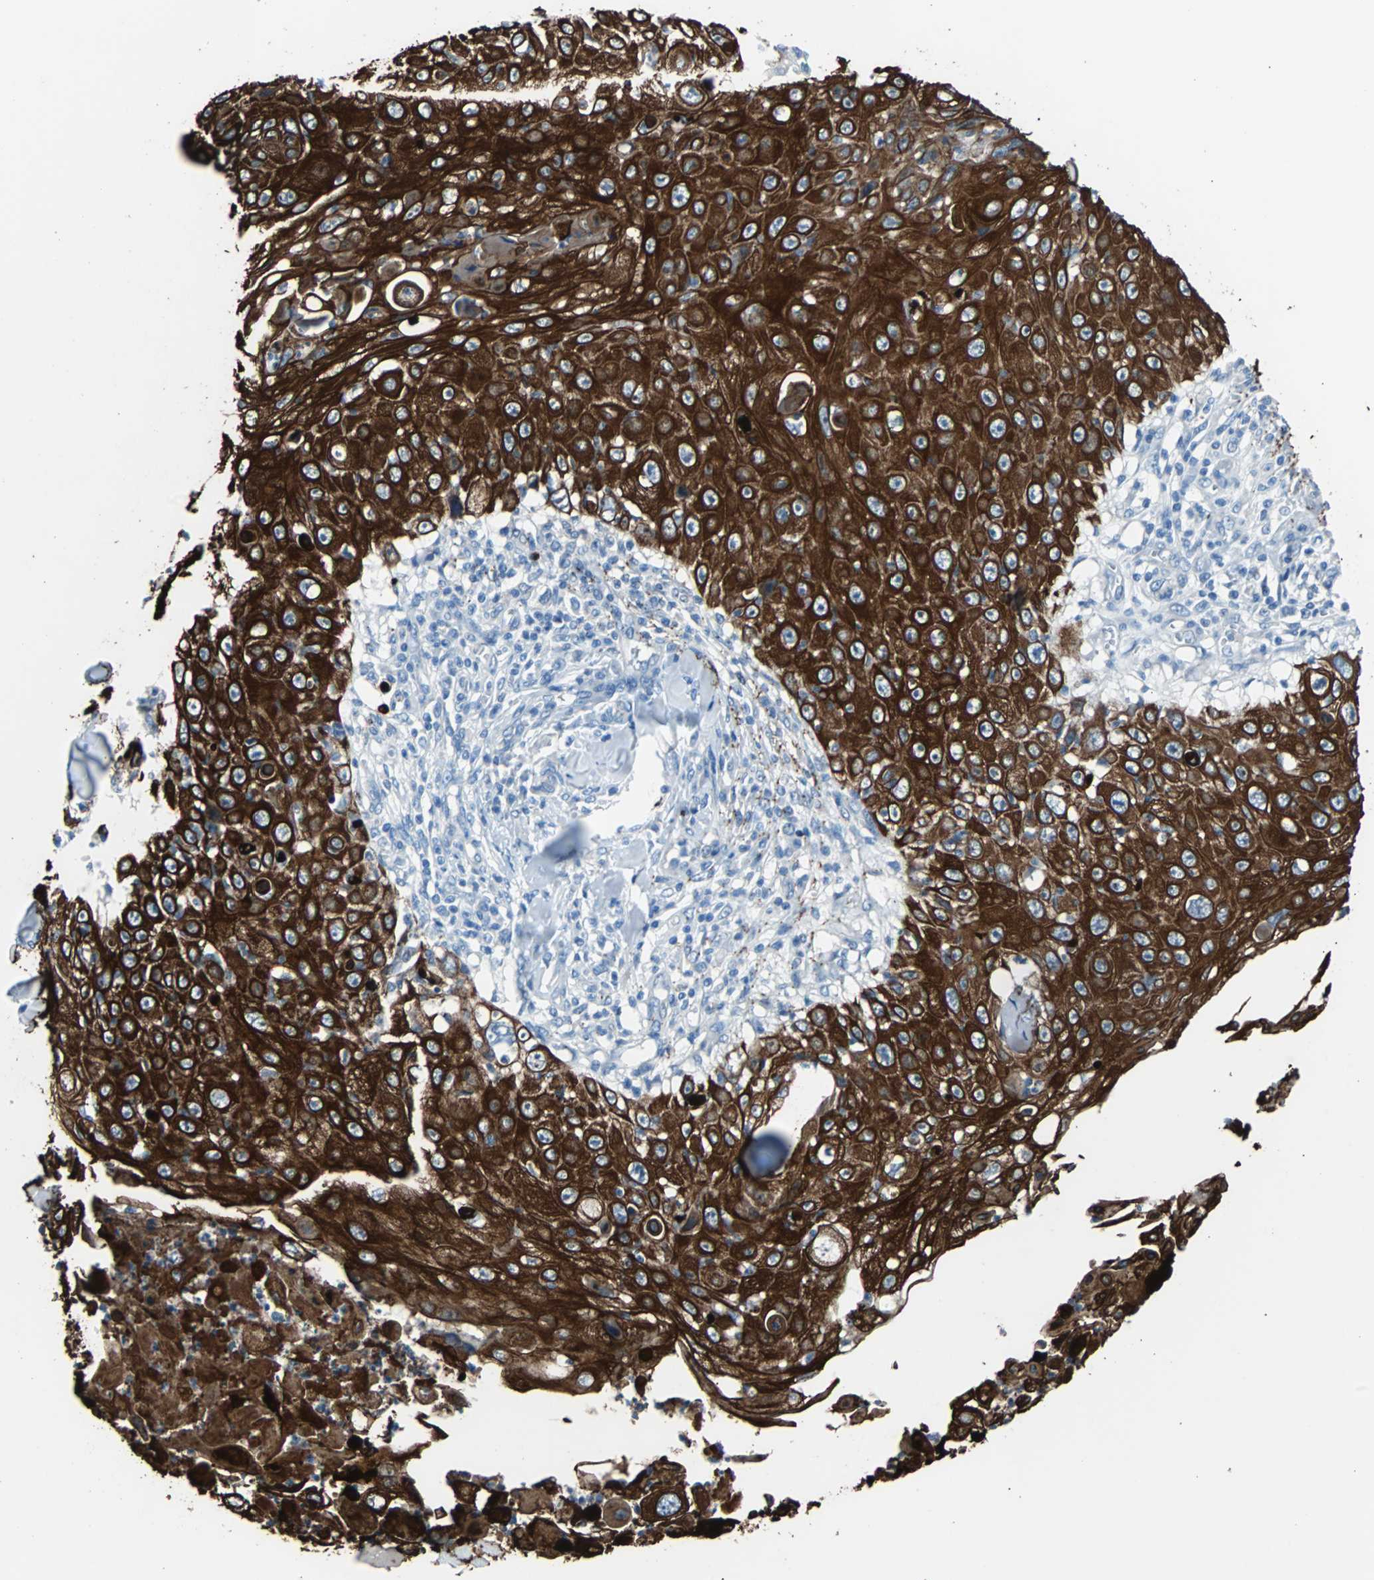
{"staining": {"intensity": "strong", "quantity": ">75%", "location": "cytoplasmic/membranous"}, "tissue": "skin cancer", "cell_type": "Tumor cells", "image_type": "cancer", "snomed": [{"axis": "morphology", "description": "Squamous cell carcinoma, NOS"}, {"axis": "topography", "description": "Skin"}], "caption": "Skin squamous cell carcinoma stained with a brown dye exhibits strong cytoplasmic/membranous positive positivity in about >75% of tumor cells.", "gene": "KRT7", "patient": {"sex": "male", "age": 86}}